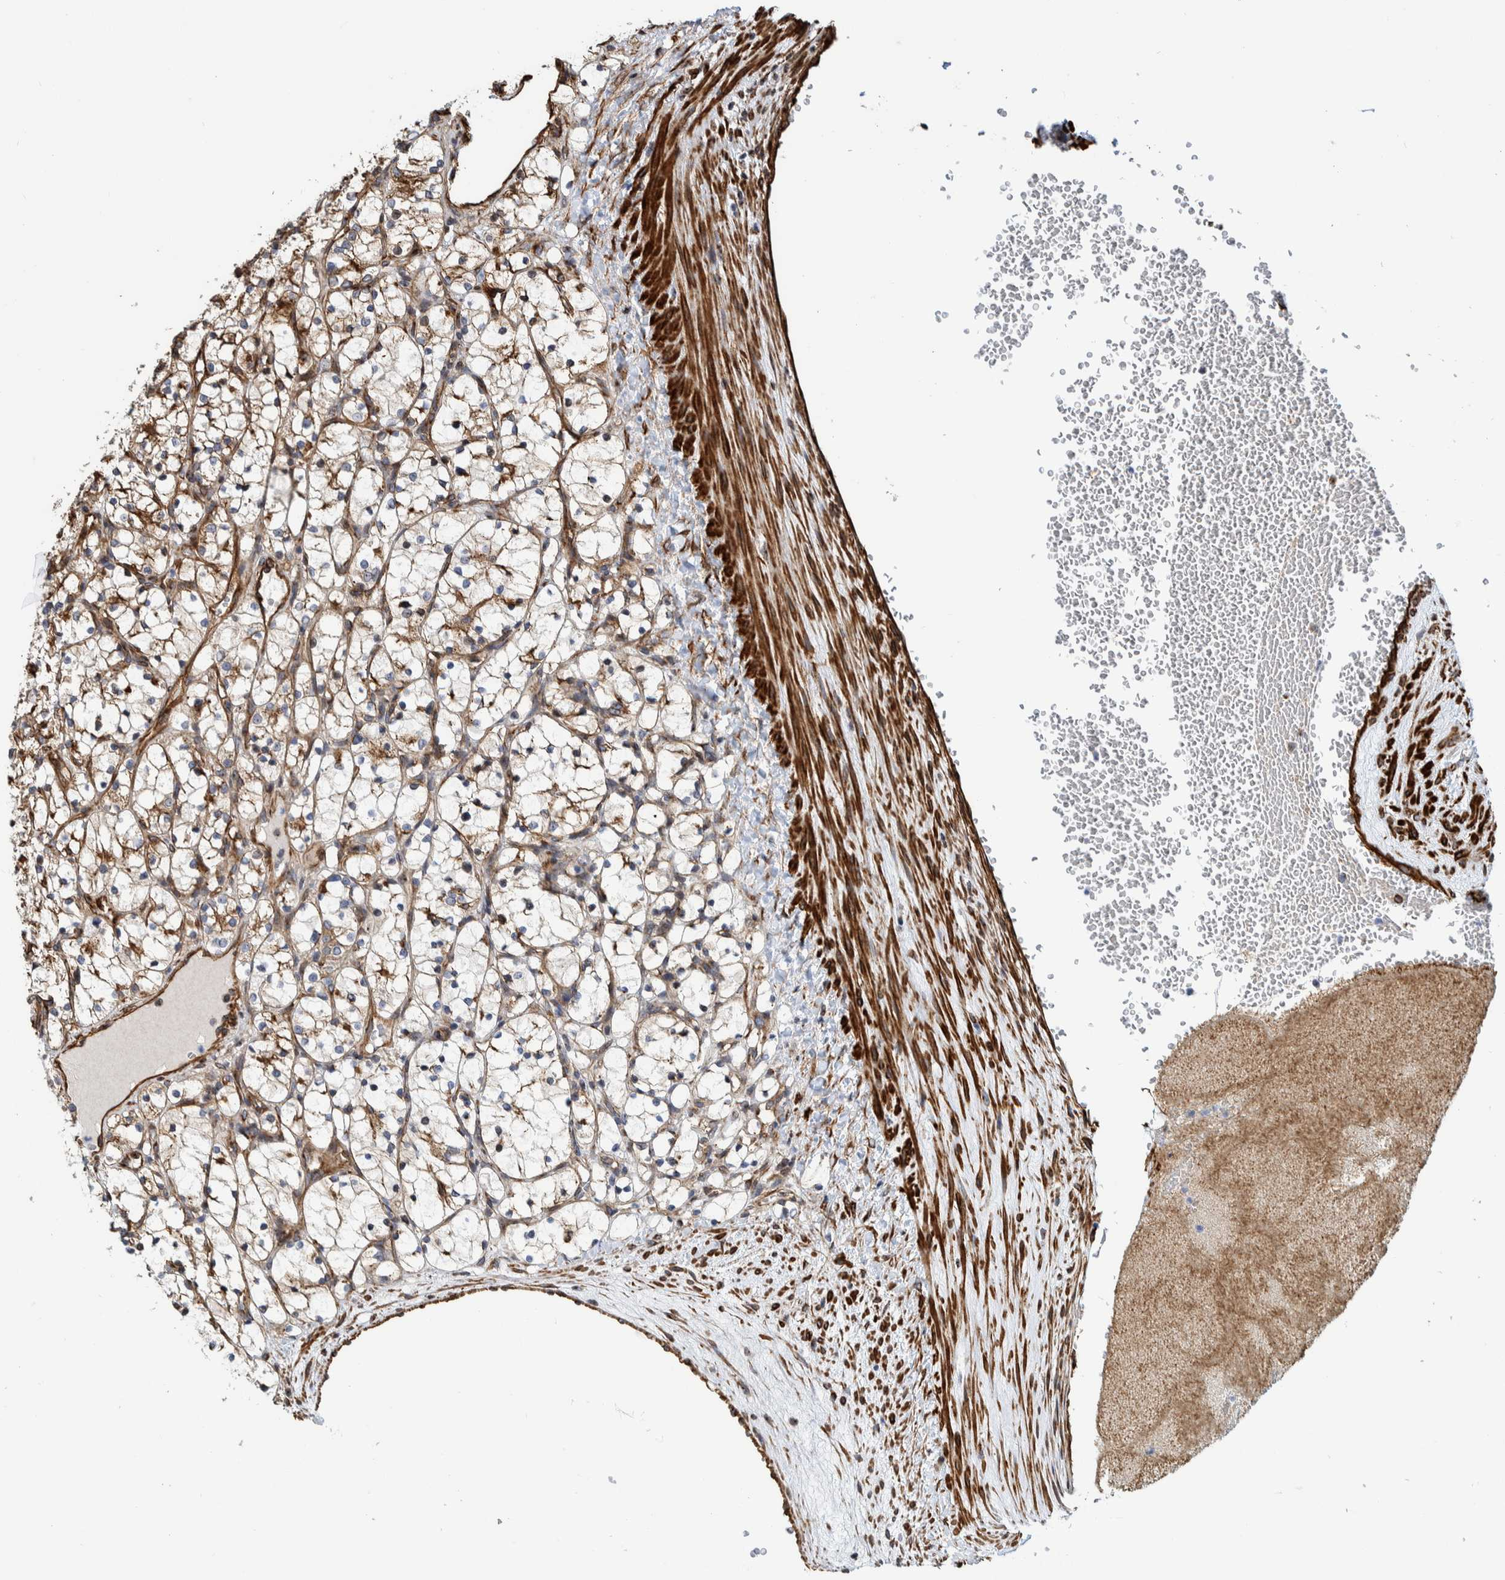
{"staining": {"intensity": "moderate", "quantity": "25%-75%", "location": "cytoplasmic/membranous"}, "tissue": "renal cancer", "cell_type": "Tumor cells", "image_type": "cancer", "snomed": [{"axis": "morphology", "description": "Adenocarcinoma, NOS"}, {"axis": "topography", "description": "Kidney"}], "caption": "Immunohistochemistry (IHC) of human renal adenocarcinoma shows medium levels of moderate cytoplasmic/membranous expression in approximately 25%-75% of tumor cells.", "gene": "CCDC57", "patient": {"sex": "female", "age": 69}}